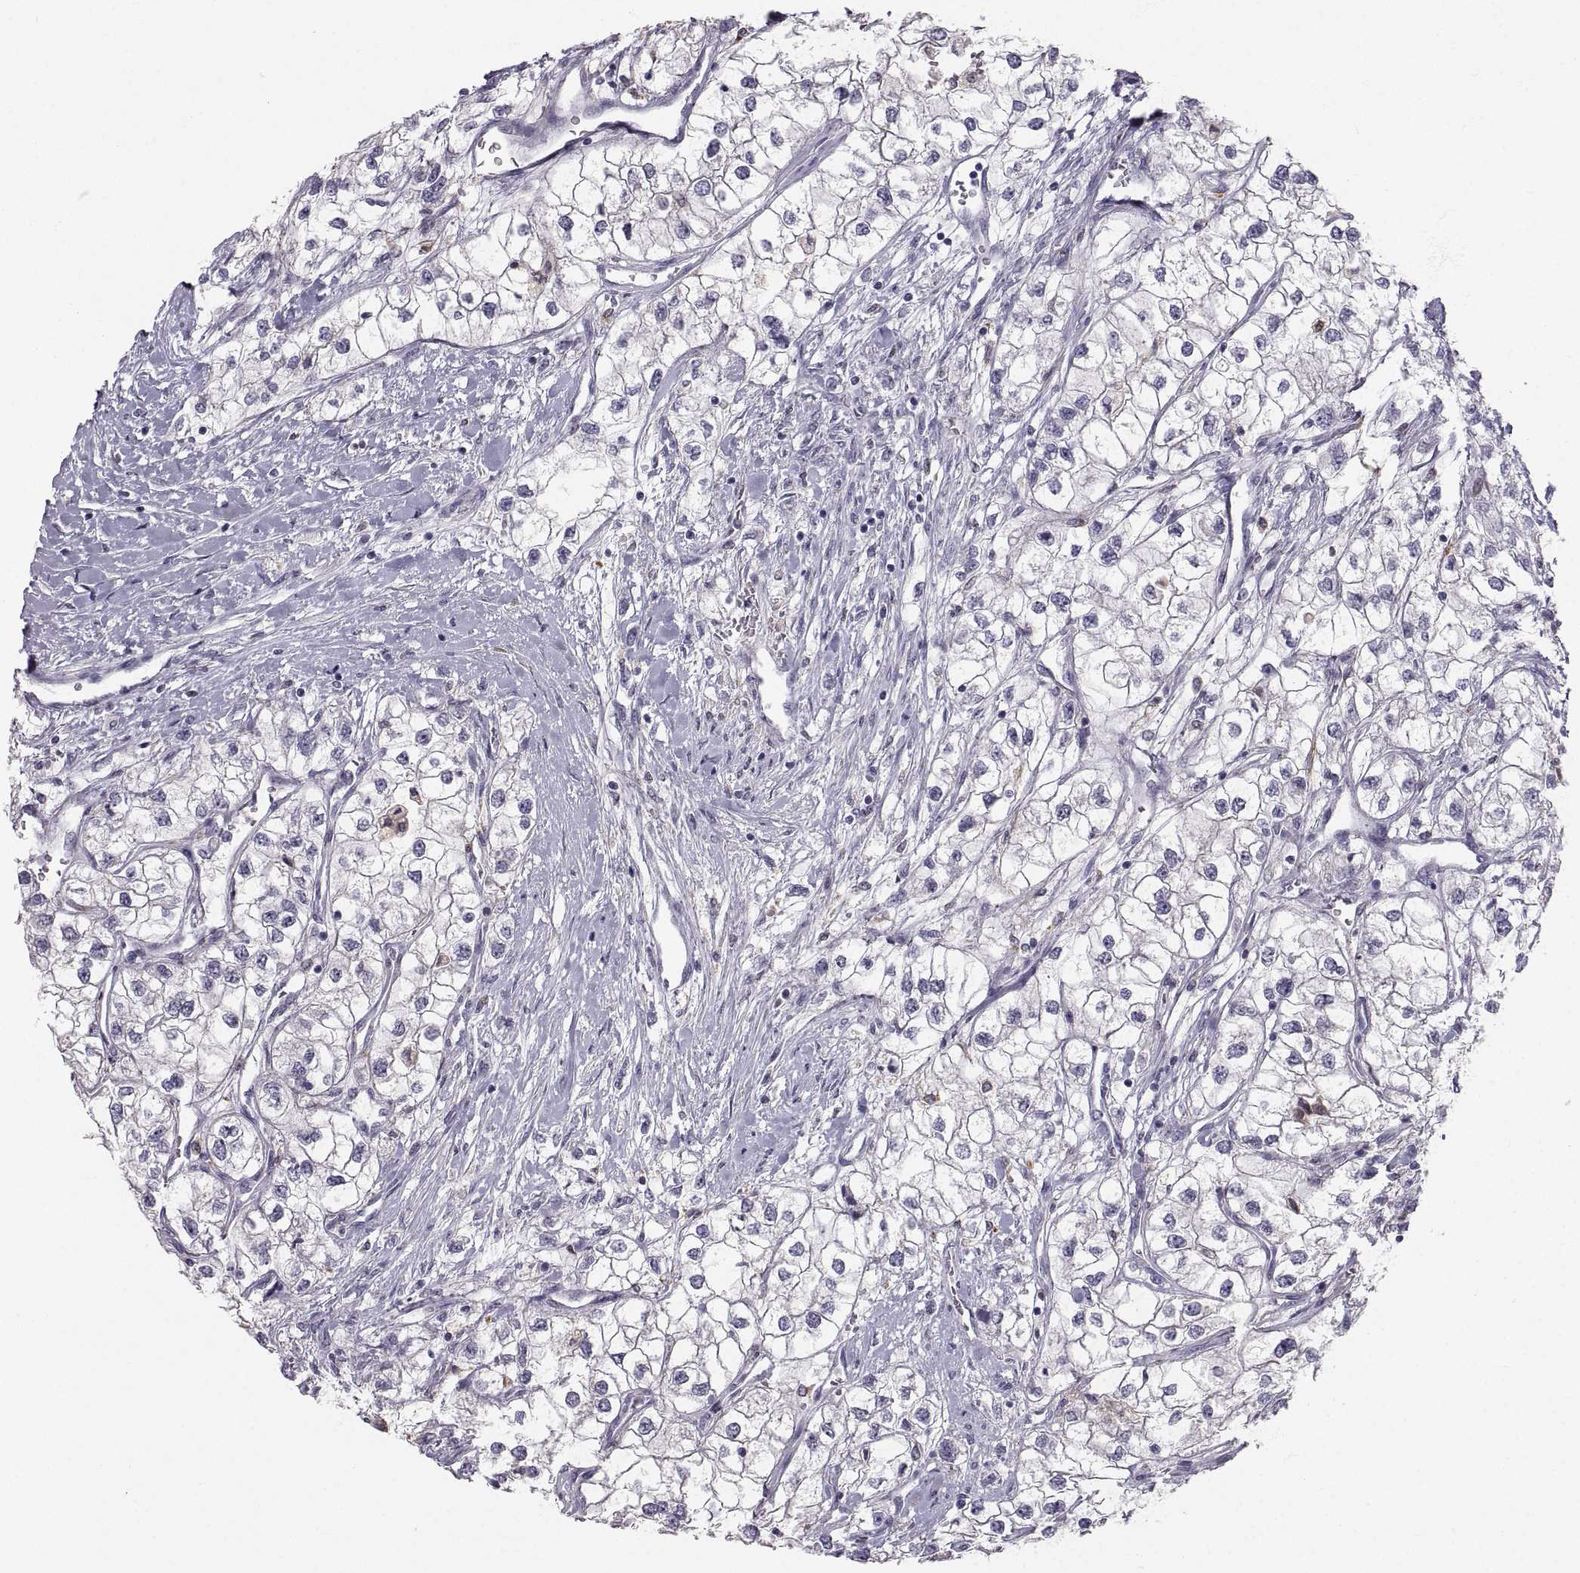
{"staining": {"intensity": "negative", "quantity": "none", "location": "none"}, "tissue": "renal cancer", "cell_type": "Tumor cells", "image_type": "cancer", "snomed": [{"axis": "morphology", "description": "Adenocarcinoma, NOS"}, {"axis": "topography", "description": "Kidney"}], "caption": "Image shows no protein staining in tumor cells of renal cancer (adenocarcinoma) tissue.", "gene": "PGM5", "patient": {"sex": "male", "age": 59}}